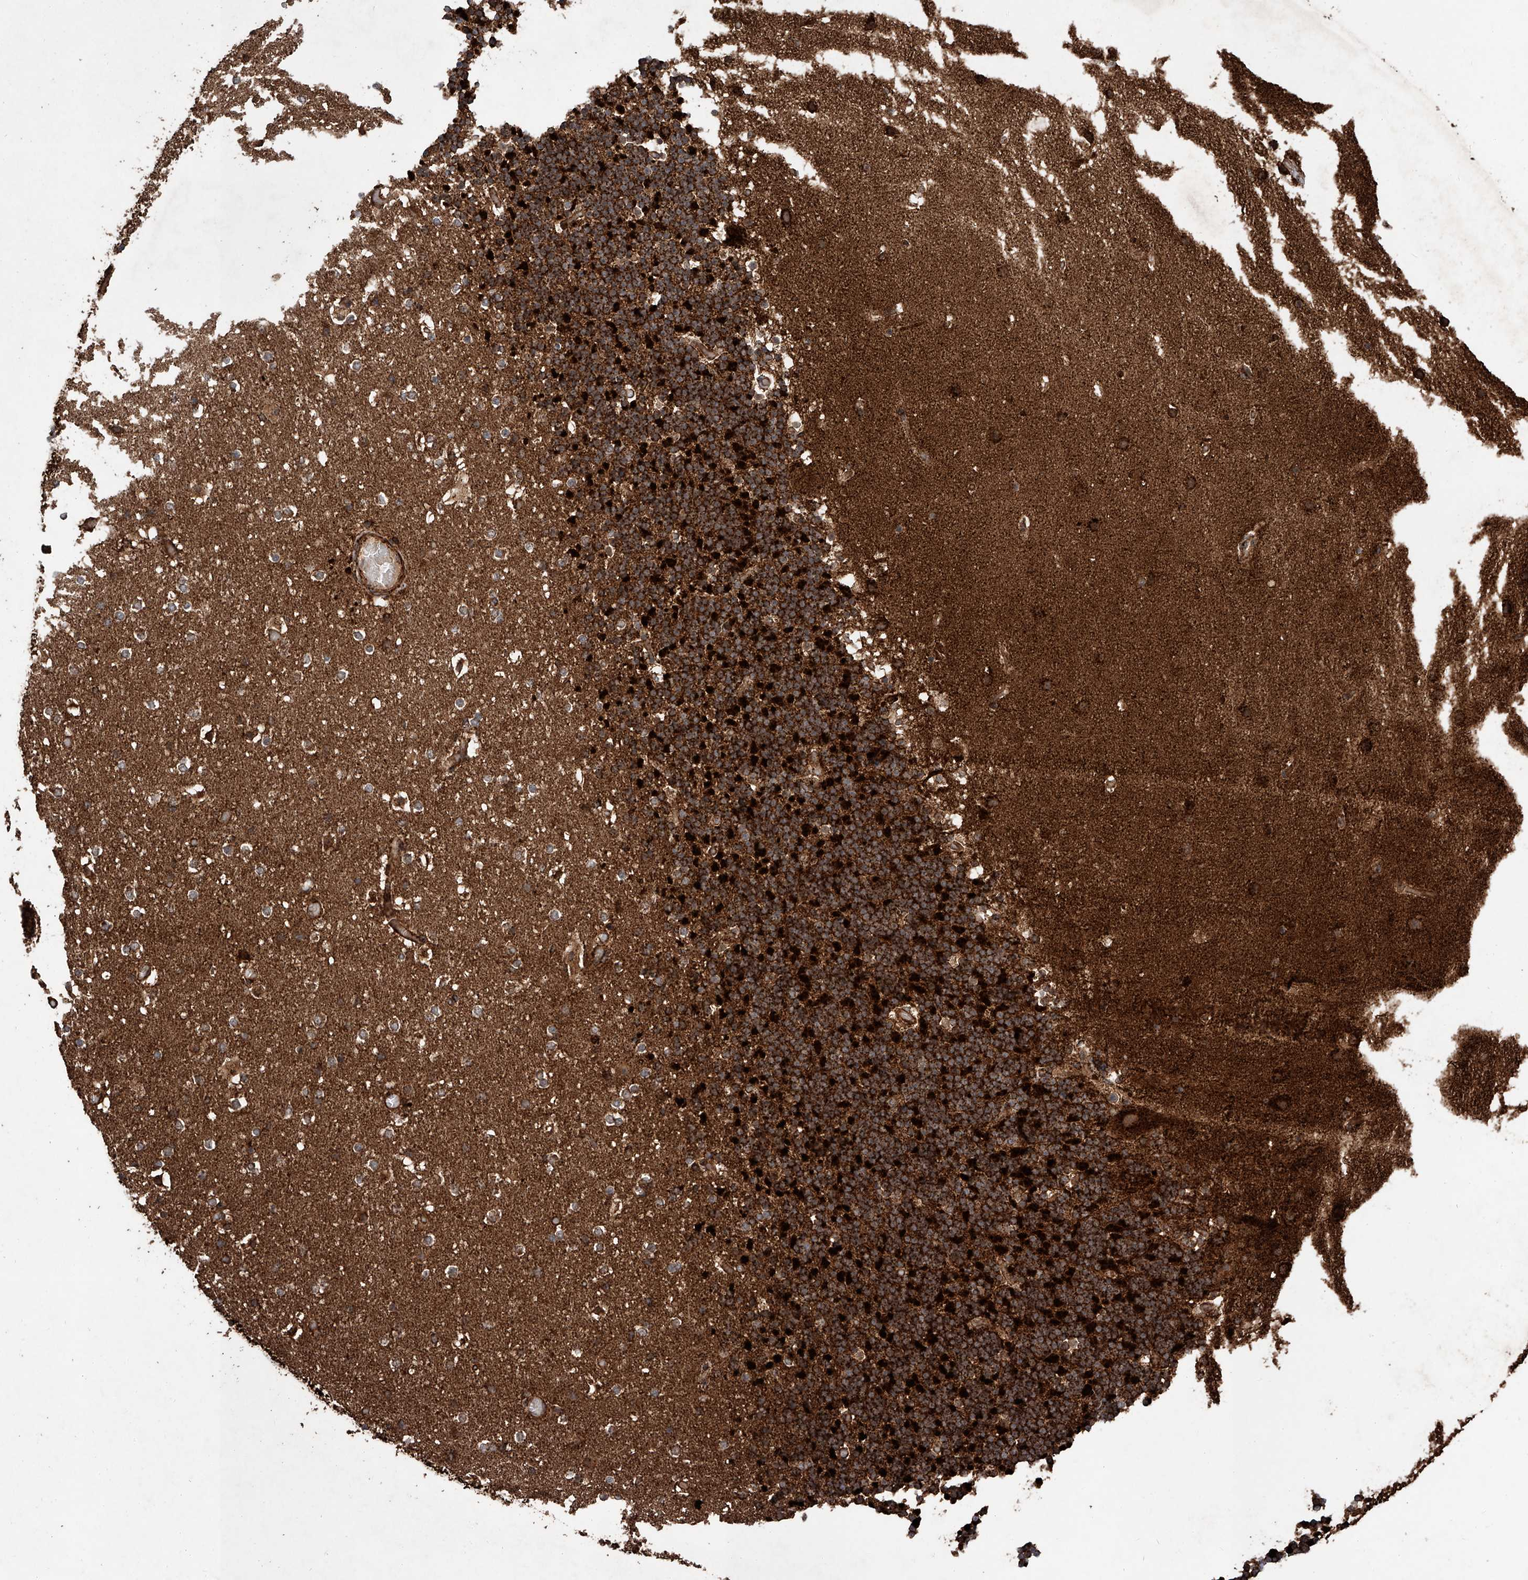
{"staining": {"intensity": "strong", "quantity": "25%-75%", "location": "cytoplasmic/membranous"}, "tissue": "cerebellum", "cell_type": "Cells in granular layer", "image_type": "normal", "snomed": [{"axis": "morphology", "description": "Normal tissue, NOS"}, {"axis": "topography", "description": "Cerebellum"}], "caption": "A micrograph of cerebellum stained for a protein displays strong cytoplasmic/membranous brown staining in cells in granular layer.", "gene": "PISD", "patient": {"sex": "male", "age": 57}}